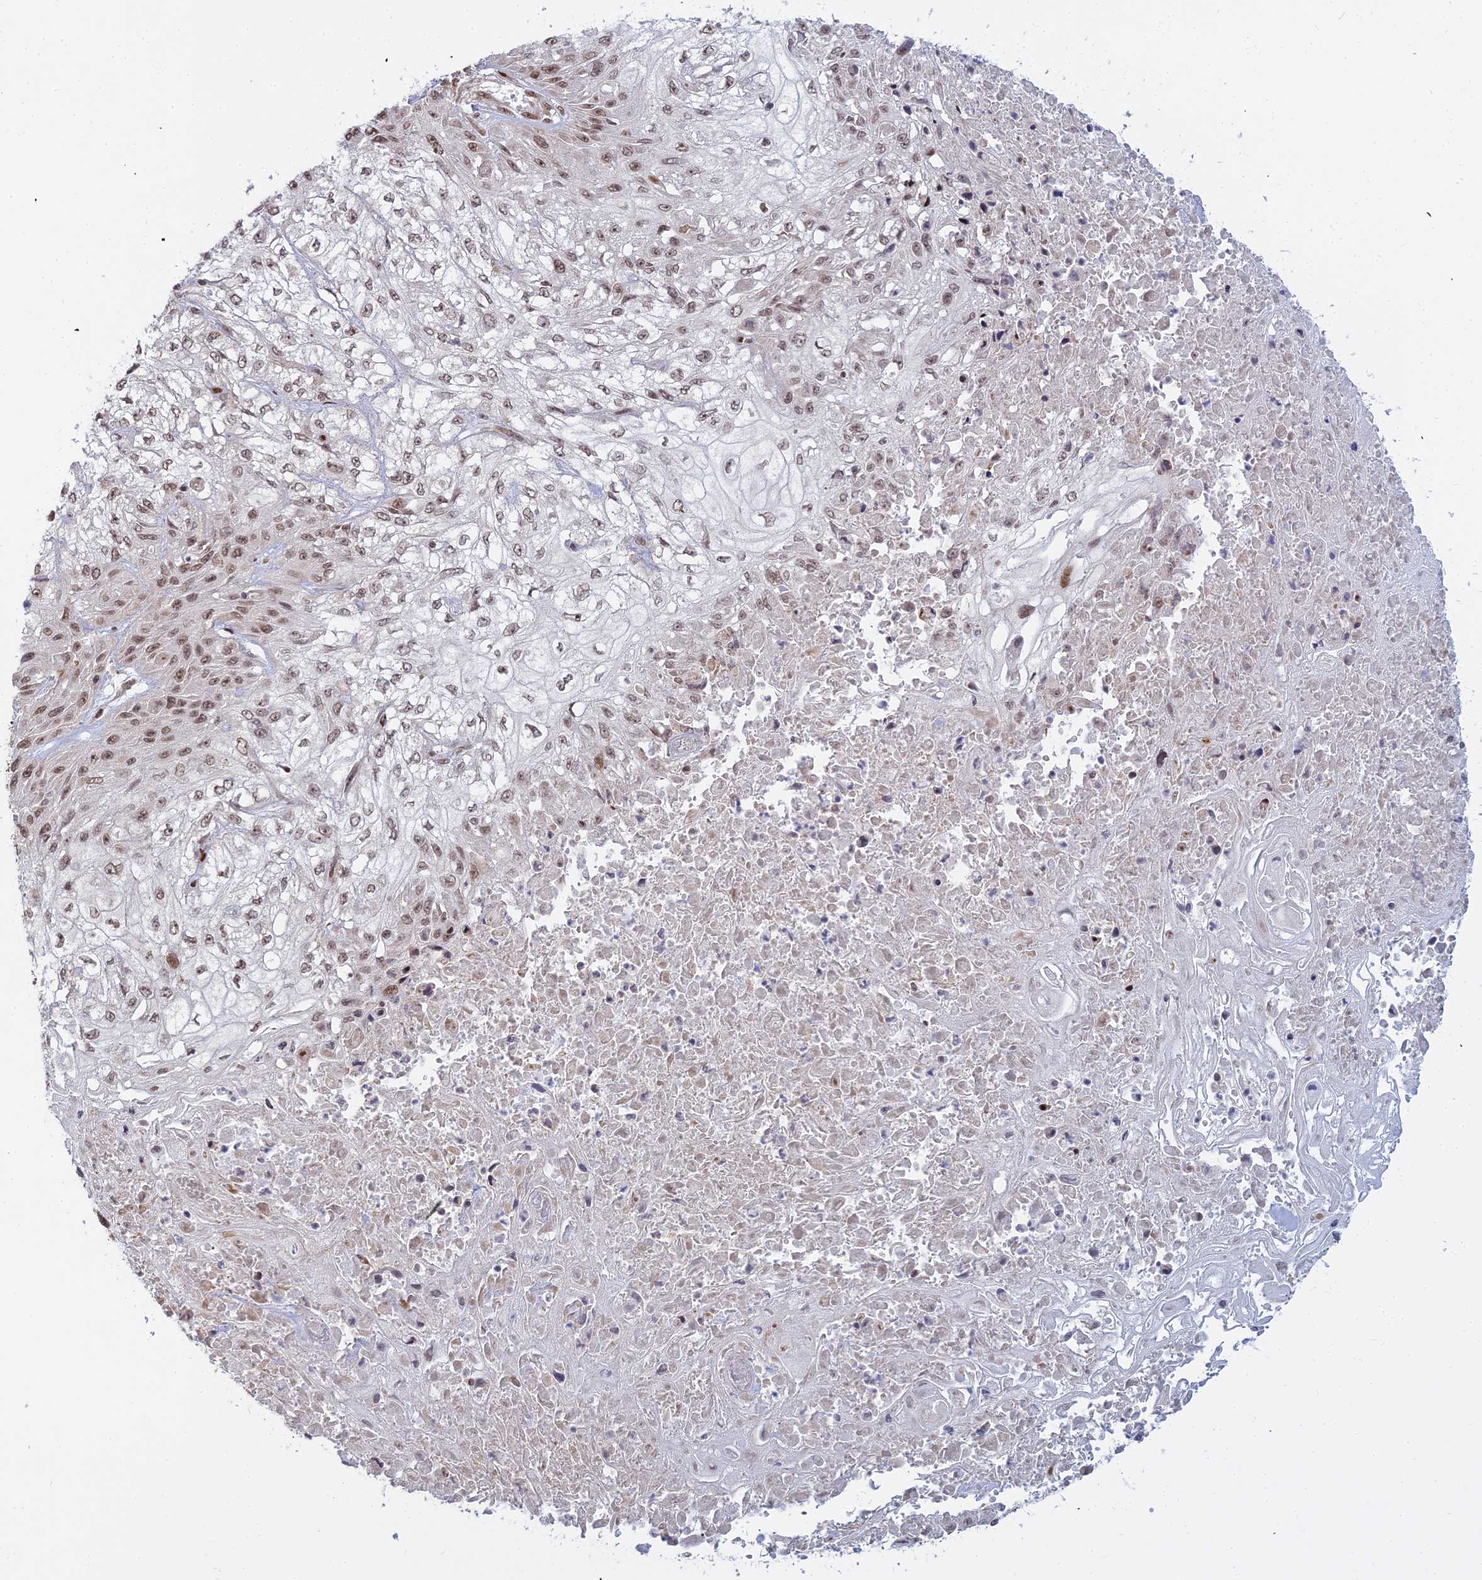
{"staining": {"intensity": "moderate", "quantity": ">75%", "location": "nuclear"}, "tissue": "skin cancer", "cell_type": "Tumor cells", "image_type": "cancer", "snomed": [{"axis": "morphology", "description": "Squamous cell carcinoma, NOS"}, {"axis": "morphology", "description": "Squamous cell carcinoma, metastatic, NOS"}, {"axis": "topography", "description": "Skin"}, {"axis": "topography", "description": "Lymph node"}], "caption": "Human skin cancer stained with a protein marker exhibits moderate staining in tumor cells.", "gene": "ABCA2", "patient": {"sex": "male", "age": 75}}